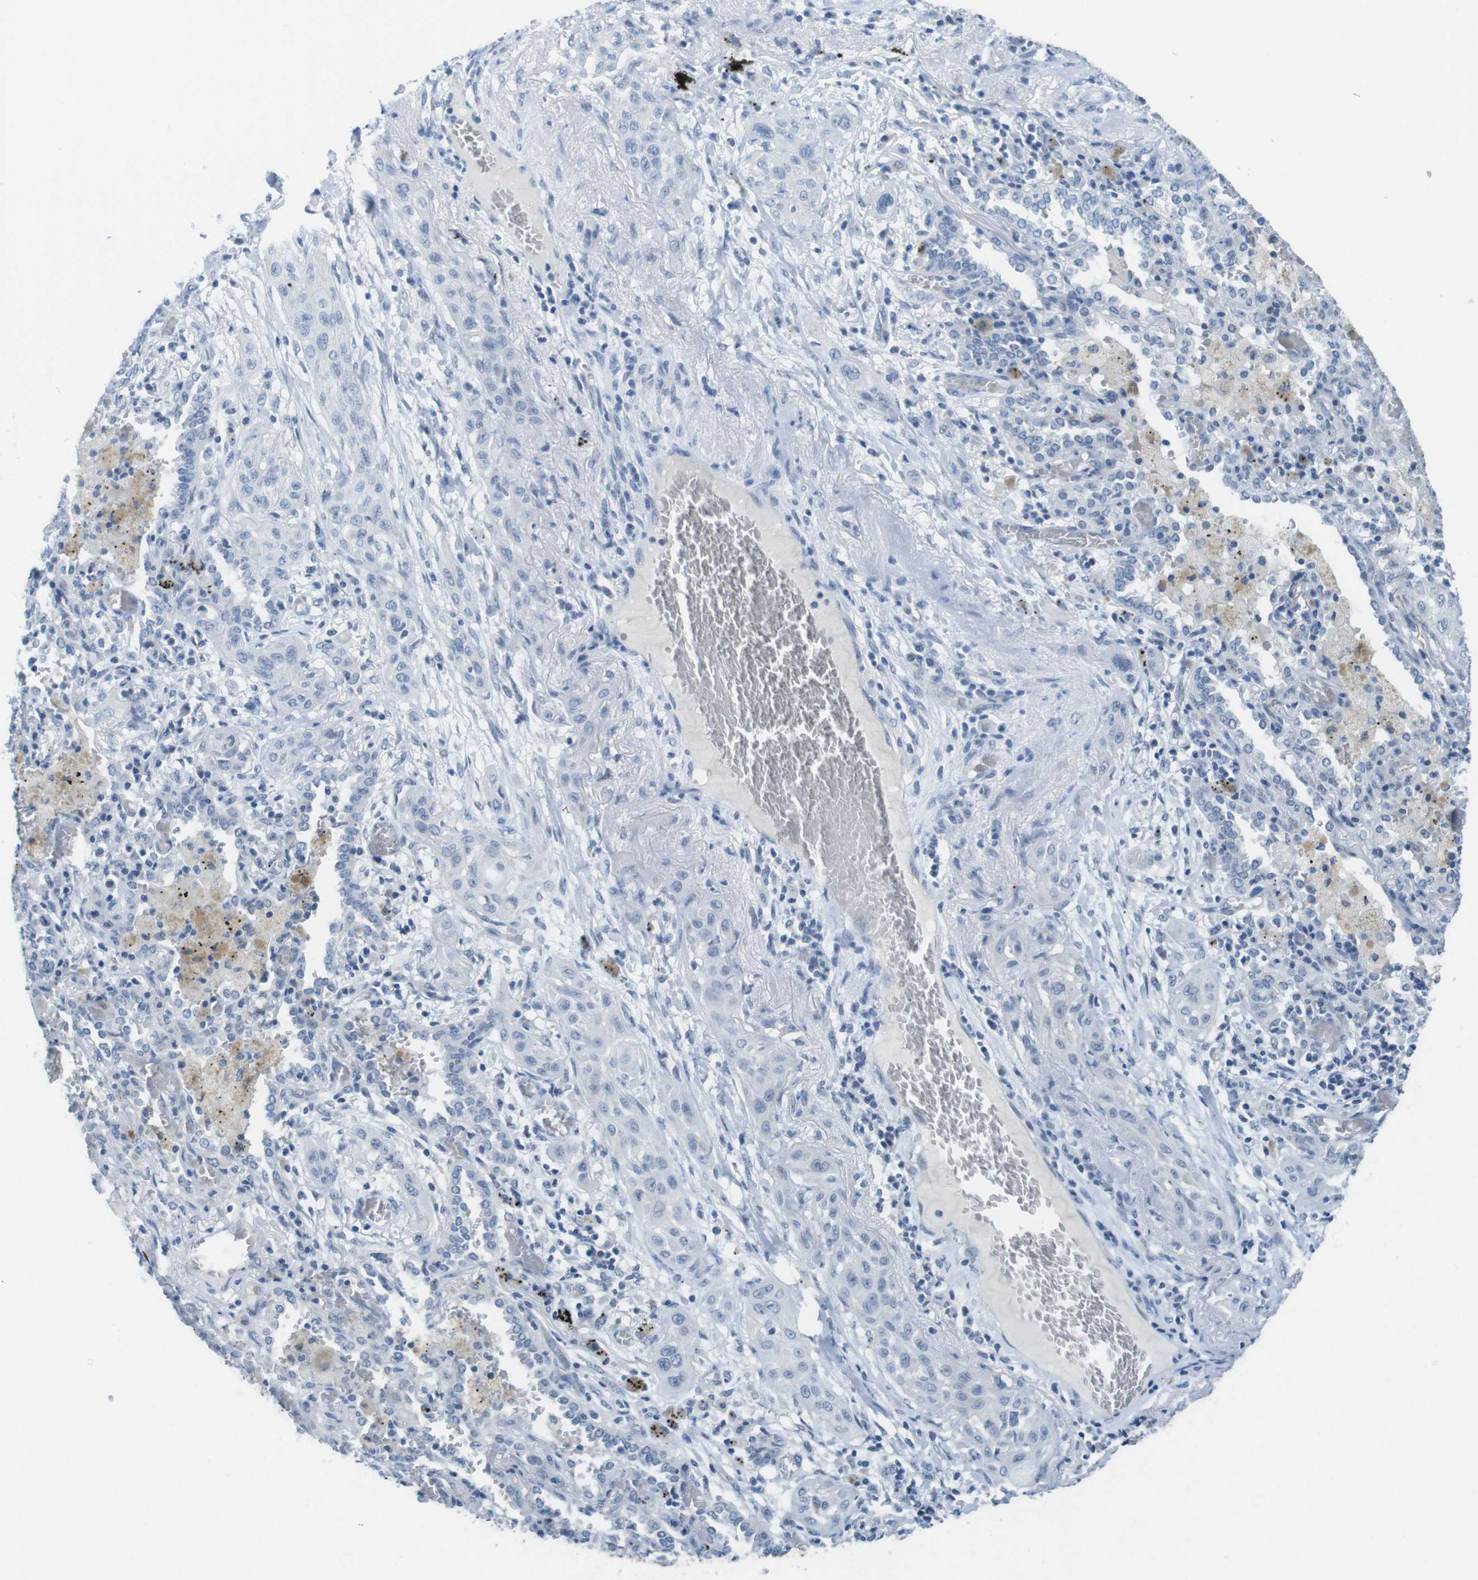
{"staining": {"intensity": "negative", "quantity": "none", "location": "none"}, "tissue": "lung cancer", "cell_type": "Tumor cells", "image_type": "cancer", "snomed": [{"axis": "morphology", "description": "Squamous cell carcinoma, NOS"}, {"axis": "topography", "description": "Lung"}], "caption": "Human lung squamous cell carcinoma stained for a protein using IHC demonstrates no expression in tumor cells.", "gene": "OPN1SW", "patient": {"sex": "female", "age": 47}}